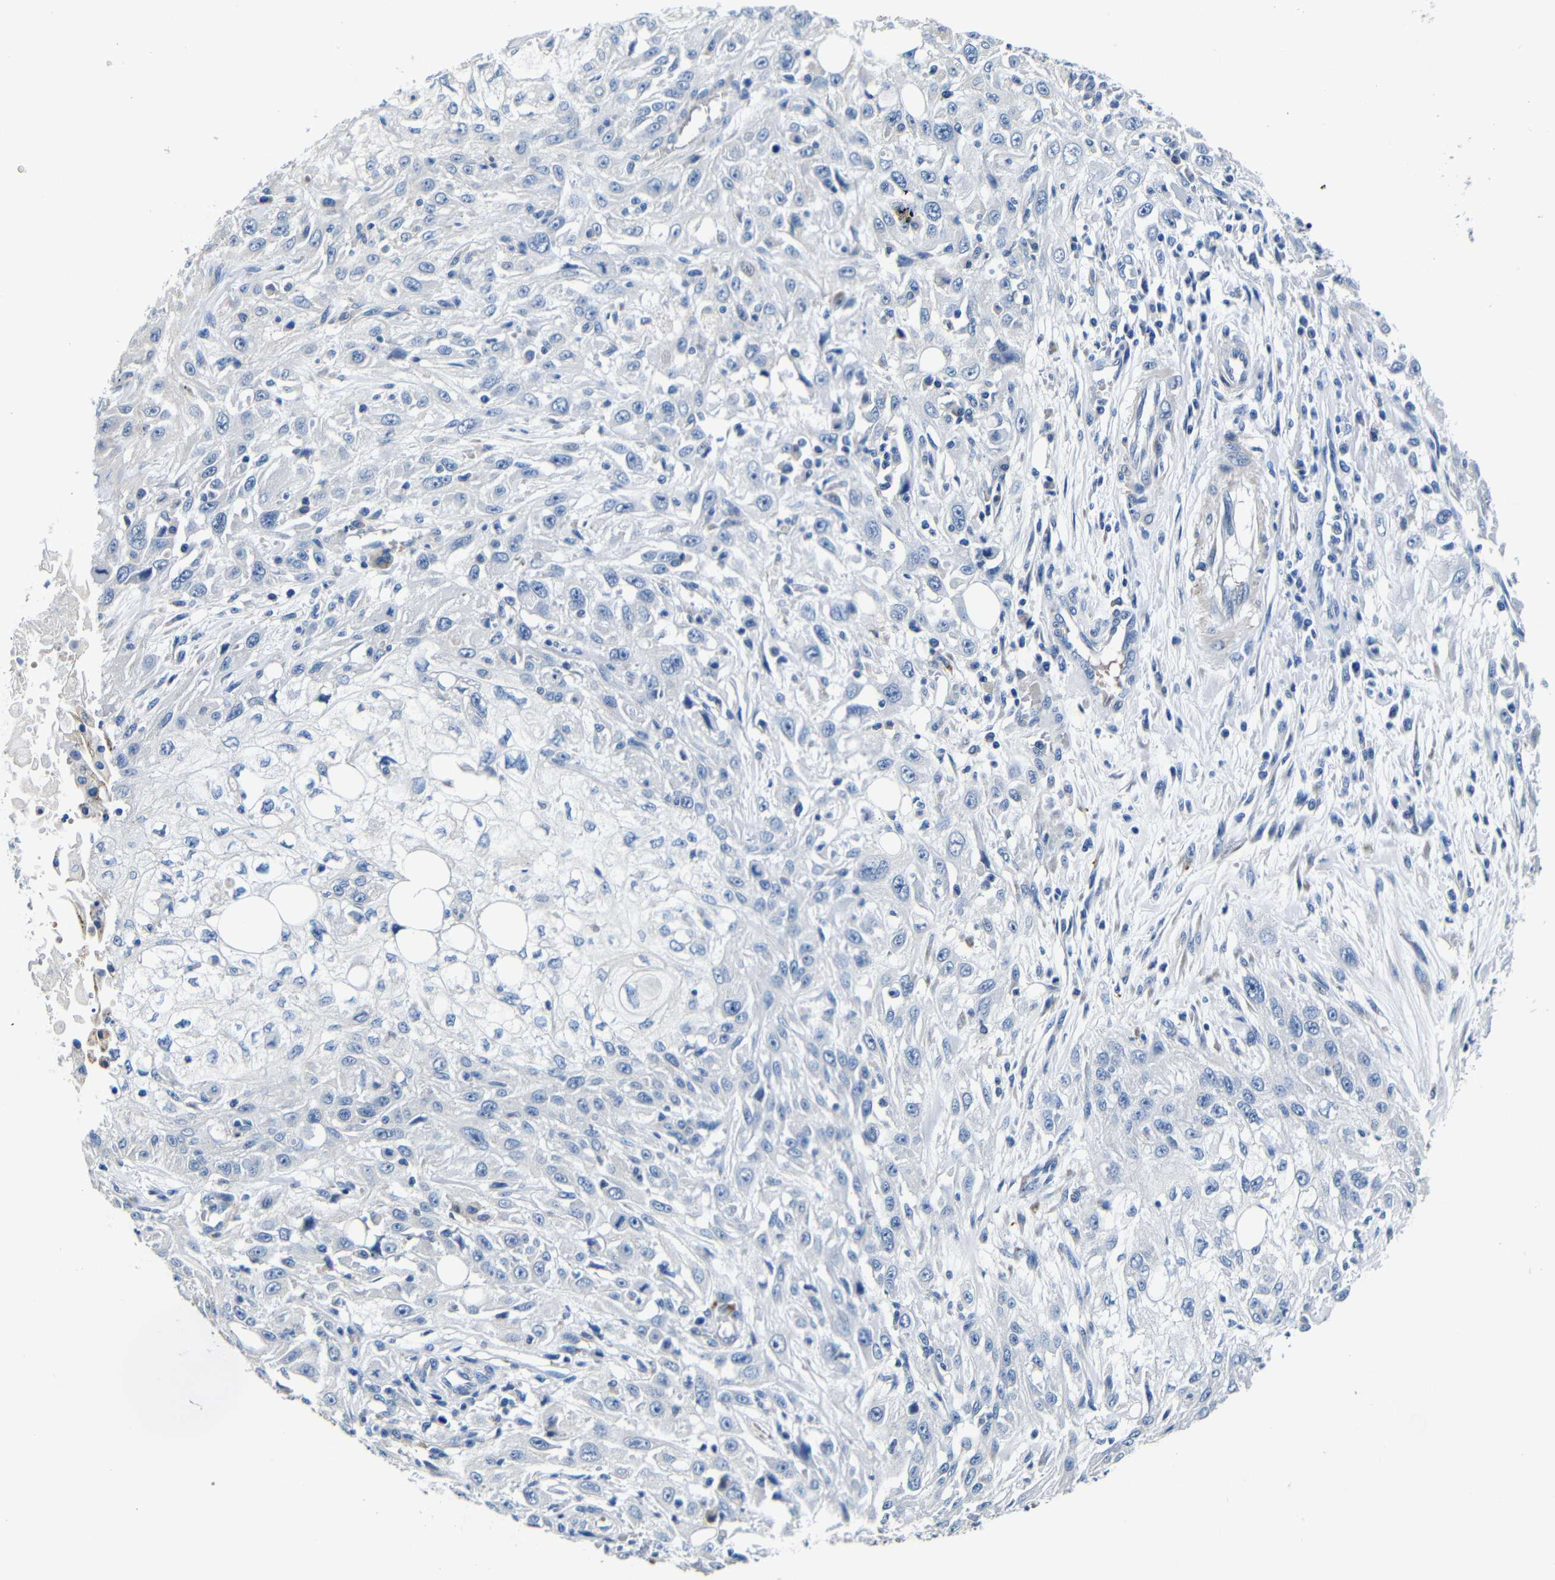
{"staining": {"intensity": "negative", "quantity": "none", "location": "none"}, "tissue": "skin cancer", "cell_type": "Tumor cells", "image_type": "cancer", "snomed": [{"axis": "morphology", "description": "Squamous cell carcinoma, NOS"}, {"axis": "topography", "description": "Skin"}], "caption": "Immunohistochemistry image of skin cancer stained for a protein (brown), which reveals no staining in tumor cells.", "gene": "TNFAIP1", "patient": {"sex": "male", "age": 75}}